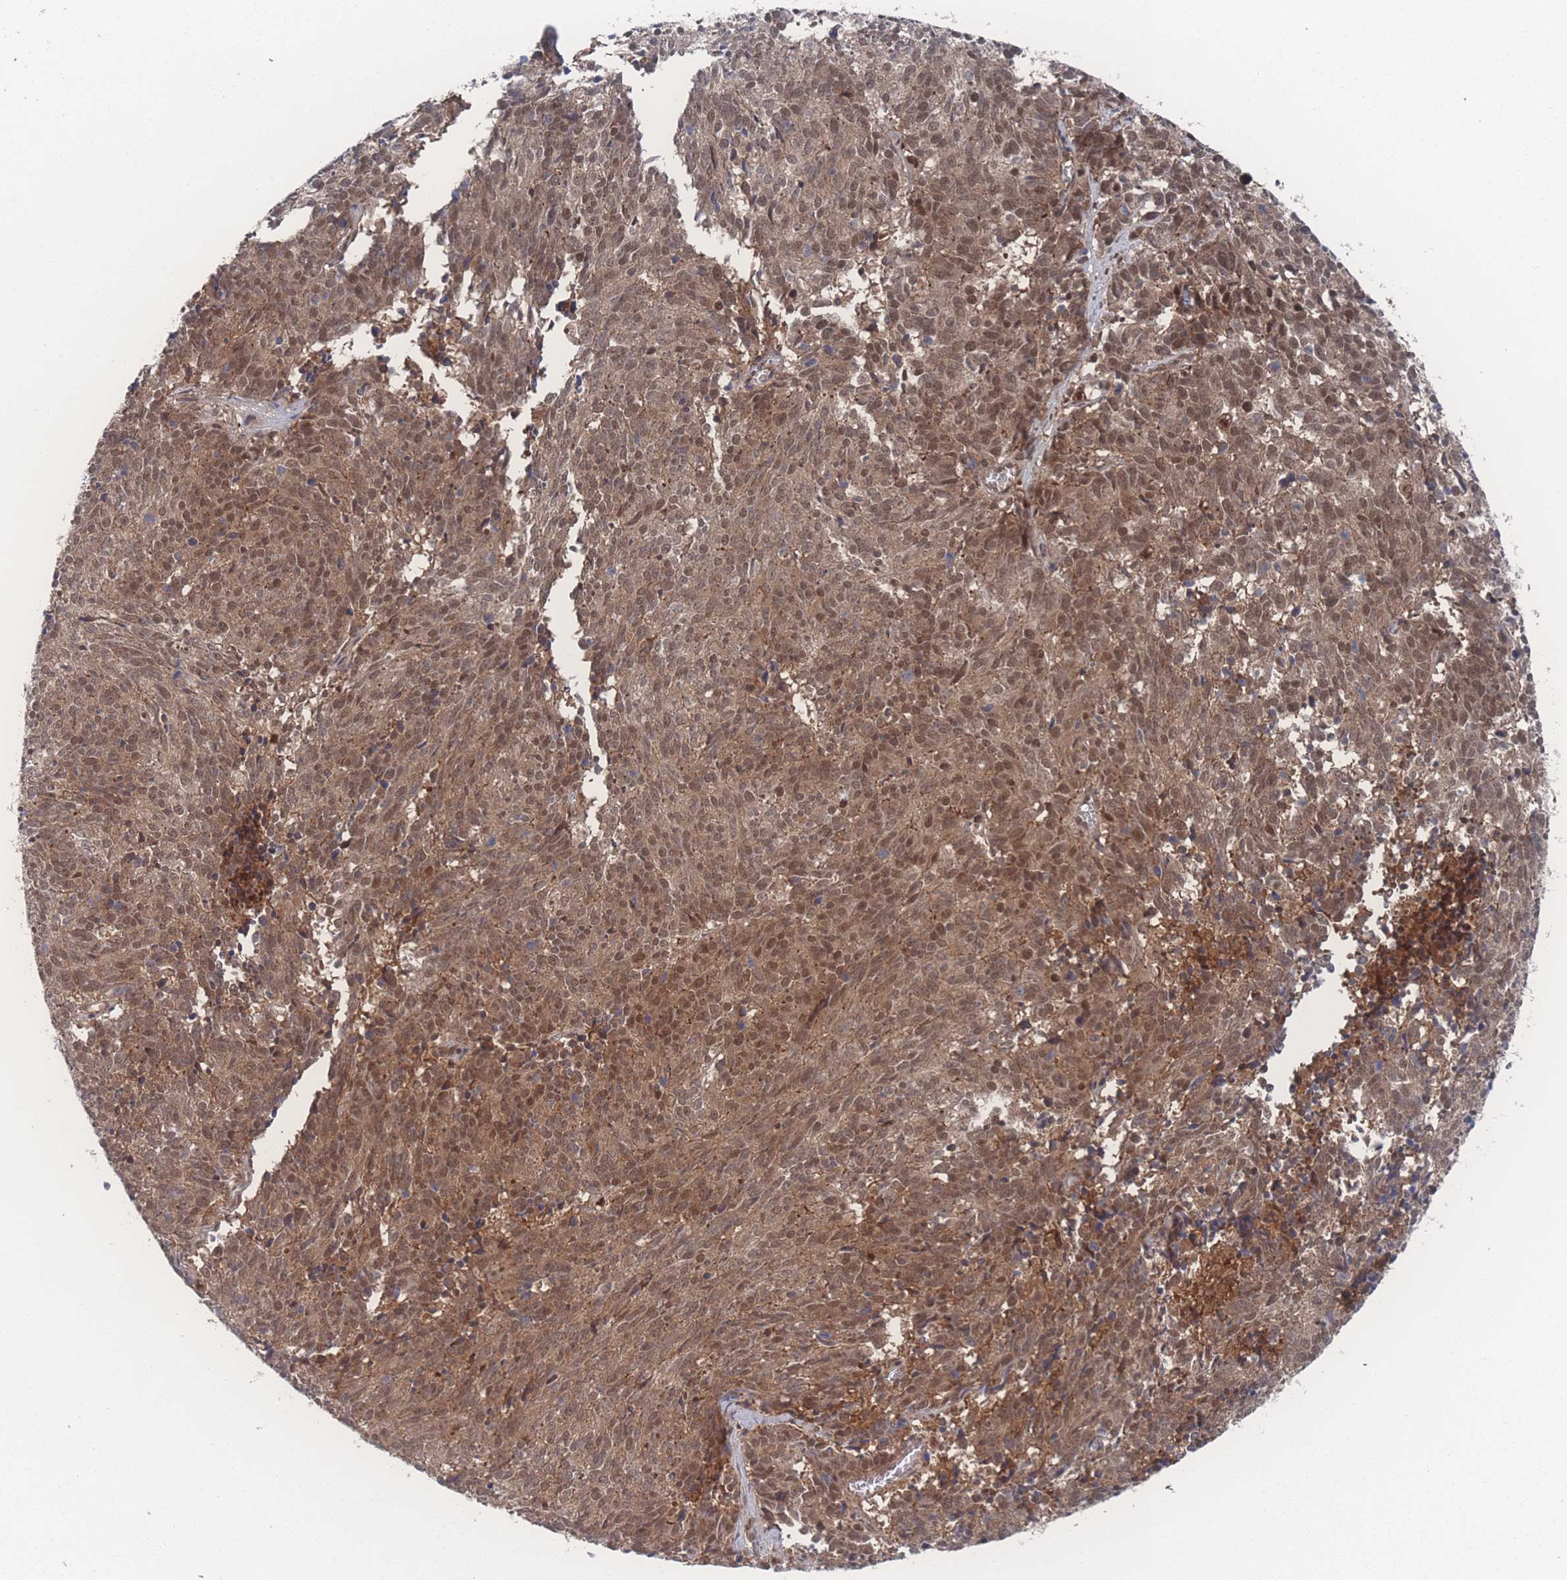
{"staining": {"intensity": "moderate", "quantity": ">75%", "location": "cytoplasmic/membranous,nuclear"}, "tissue": "cervical cancer", "cell_type": "Tumor cells", "image_type": "cancer", "snomed": [{"axis": "morphology", "description": "Squamous cell carcinoma, NOS"}, {"axis": "topography", "description": "Cervix"}], "caption": "Tumor cells show medium levels of moderate cytoplasmic/membranous and nuclear positivity in approximately >75% of cells in squamous cell carcinoma (cervical).", "gene": "PSMA1", "patient": {"sex": "female", "age": 29}}